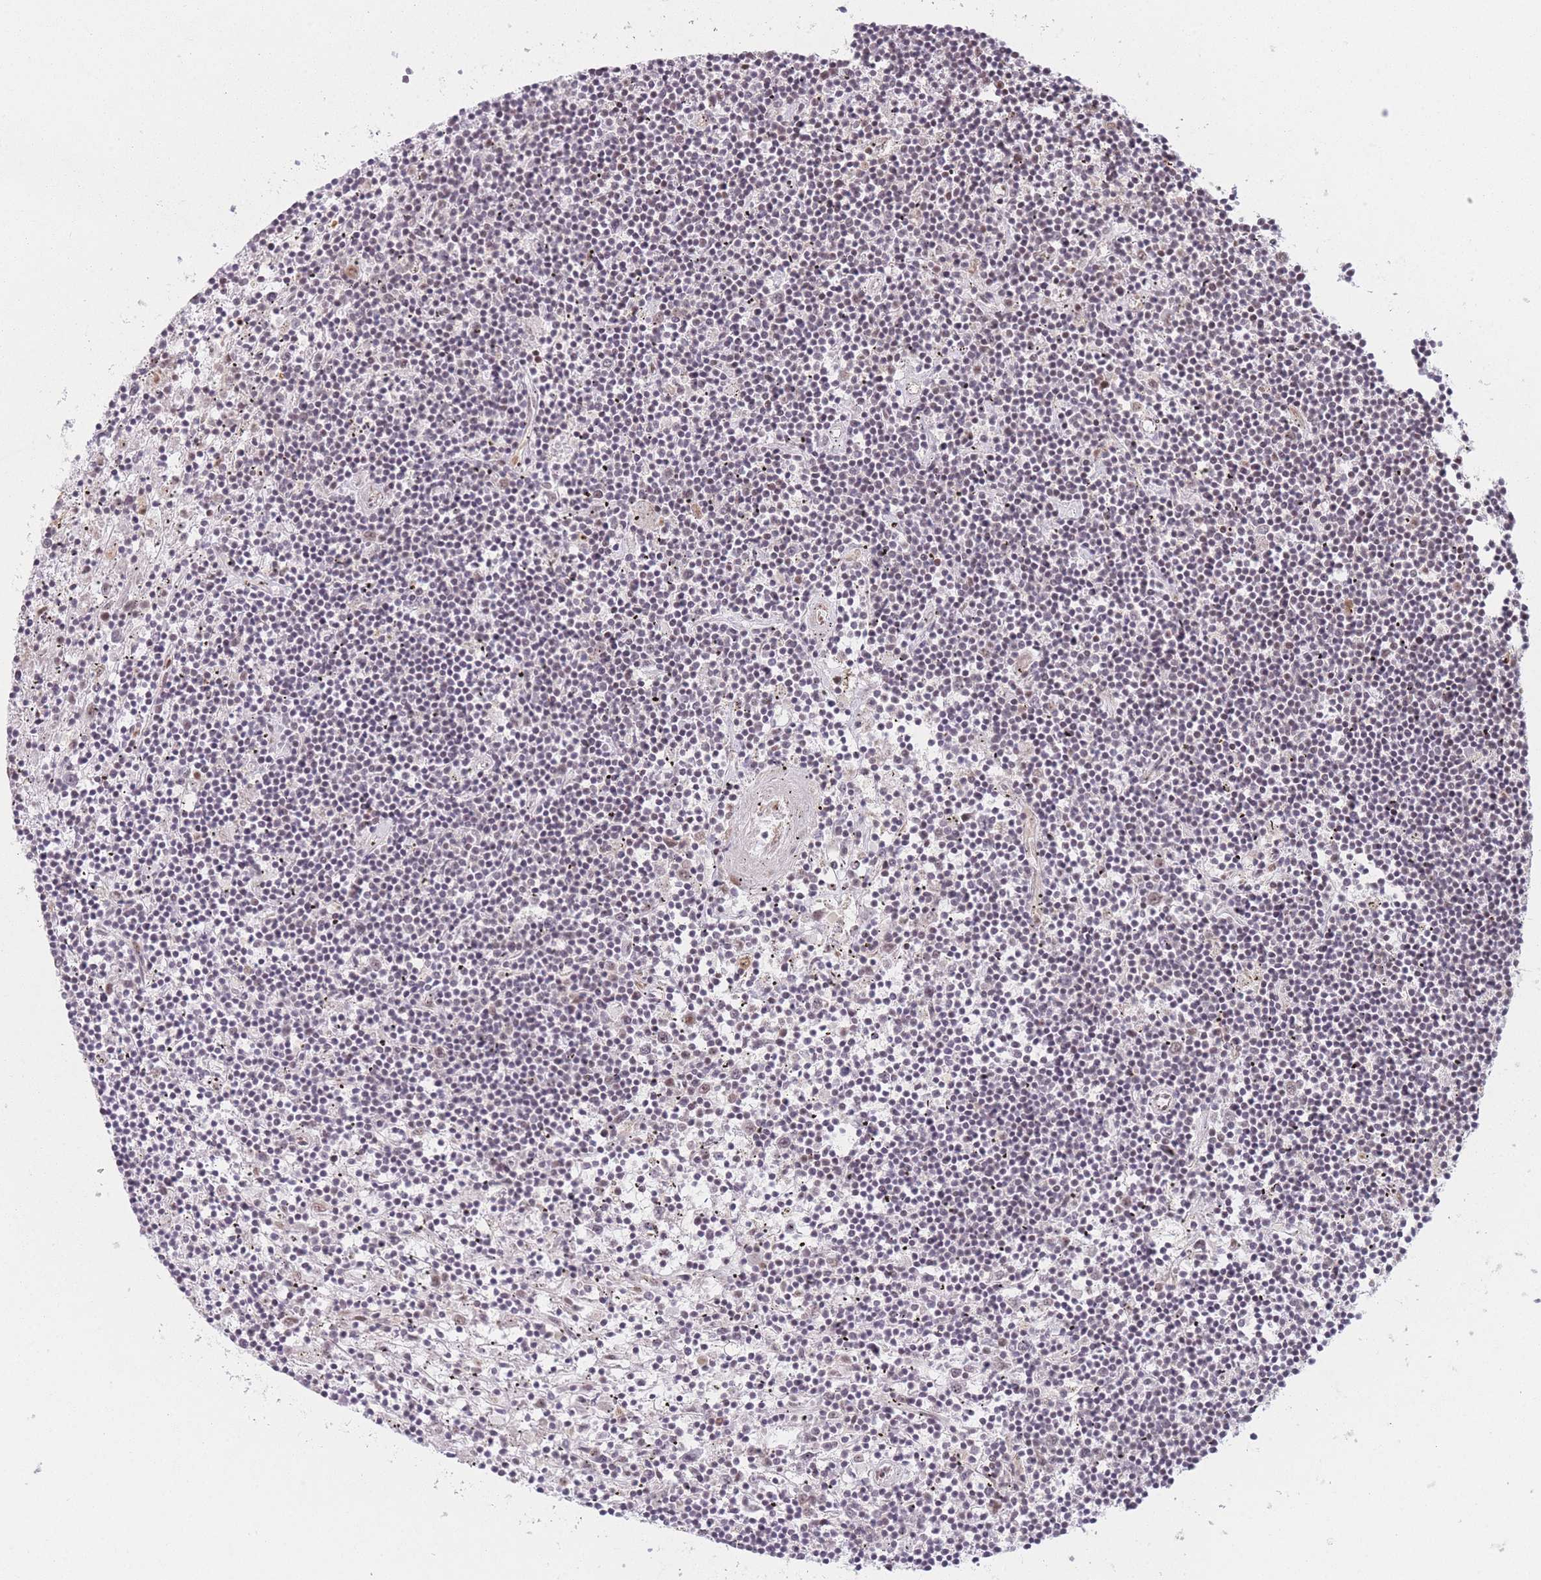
{"staining": {"intensity": "negative", "quantity": "none", "location": "none"}, "tissue": "lymphoma", "cell_type": "Tumor cells", "image_type": "cancer", "snomed": [{"axis": "morphology", "description": "Malignant lymphoma, non-Hodgkin's type, Low grade"}, {"axis": "topography", "description": "Spleen"}], "caption": "An image of lymphoma stained for a protein displays no brown staining in tumor cells.", "gene": "SUPT6H", "patient": {"sex": "male", "age": 76}}